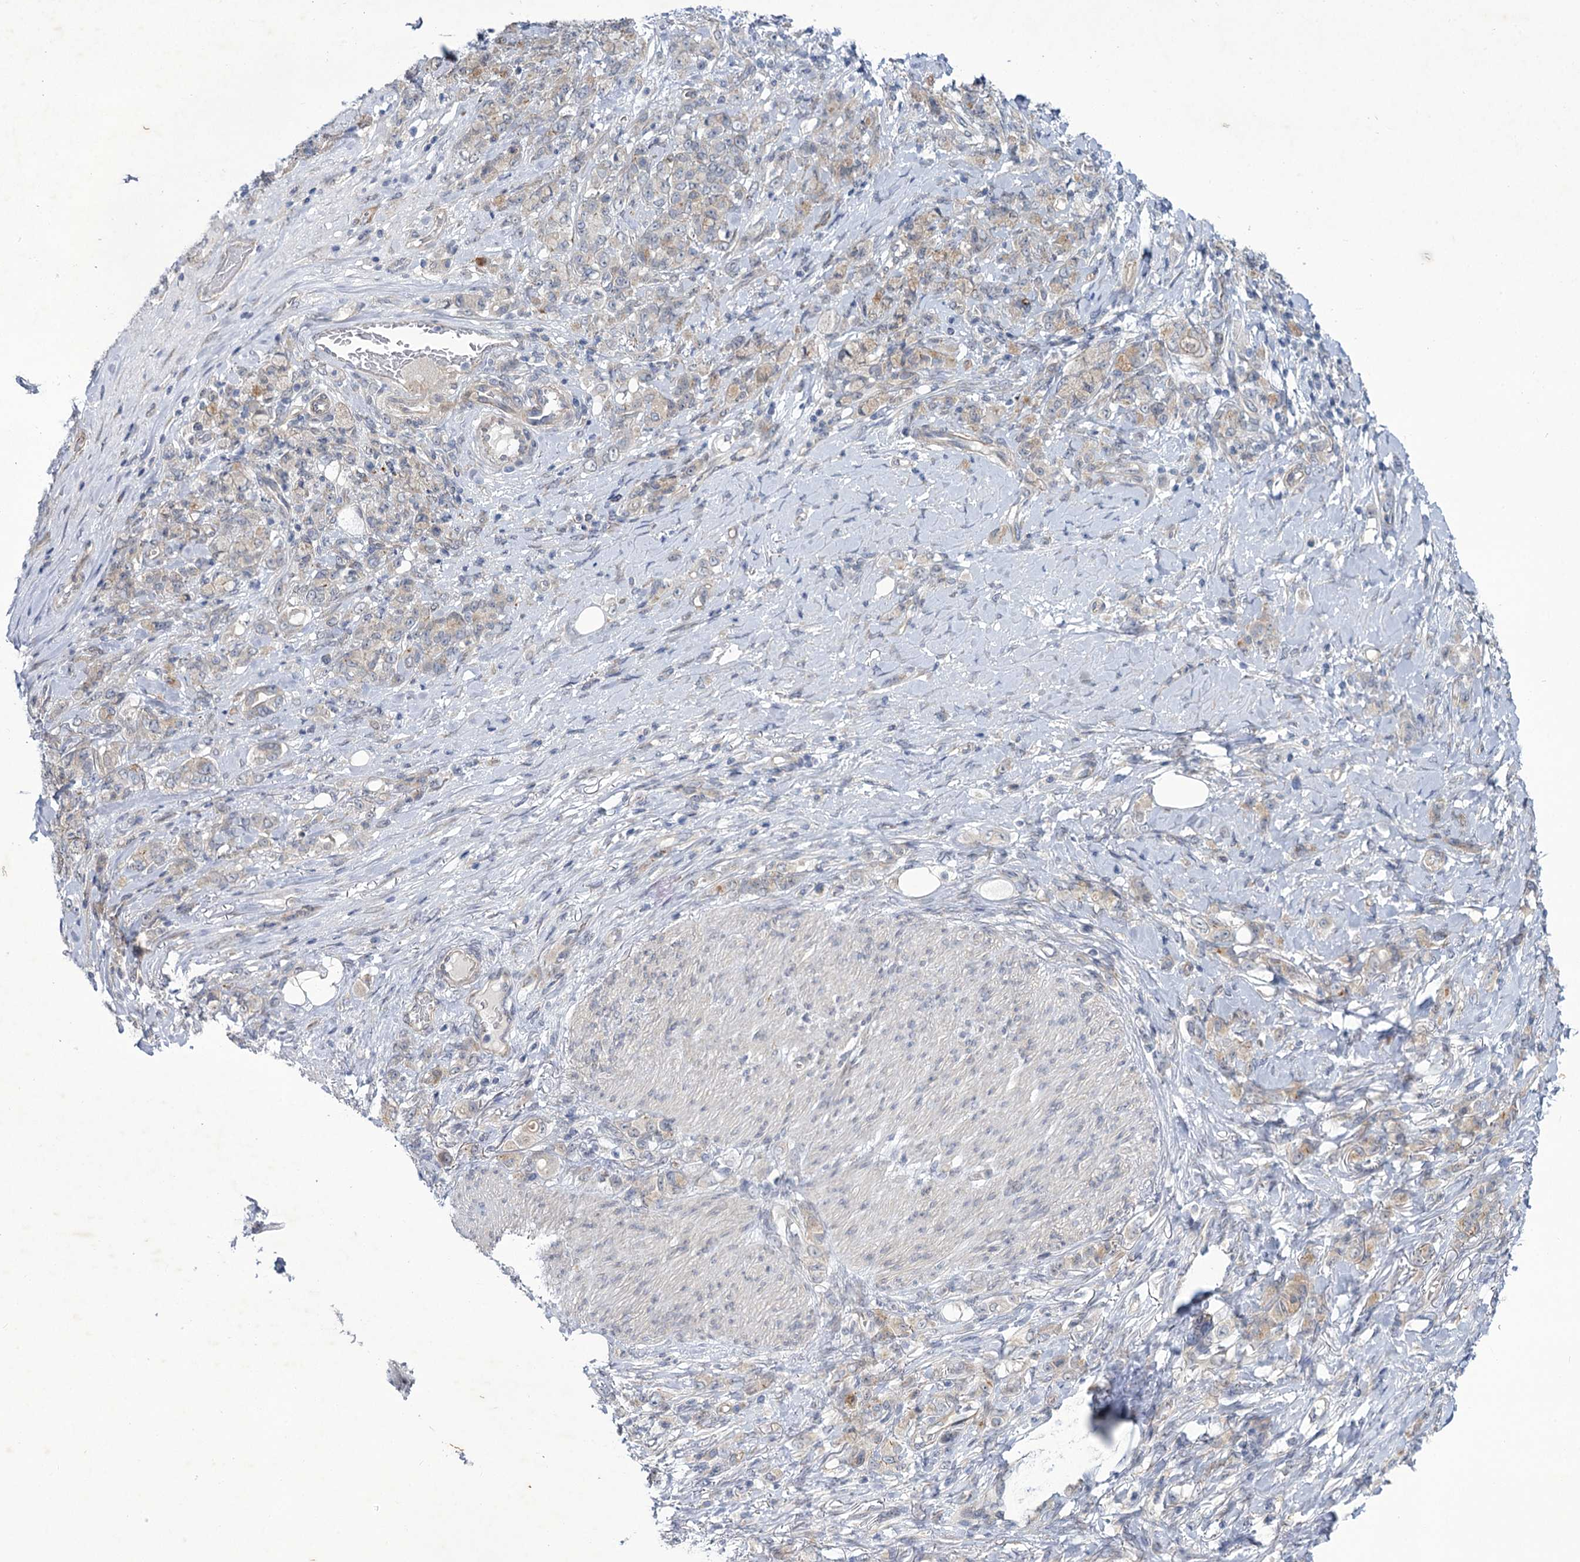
{"staining": {"intensity": "weak", "quantity": "25%-75%", "location": "cytoplasmic/membranous"}, "tissue": "stomach cancer", "cell_type": "Tumor cells", "image_type": "cancer", "snomed": [{"axis": "morphology", "description": "Adenocarcinoma, NOS"}, {"axis": "topography", "description": "Stomach"}], "caption": "Protein staining of stomach cancer tissue shows weak cytoplasmic/membranous positivity in approximately 25%-75% of tumor cells.", "gene": "MBLAC2", "patient": {"sex": "female", "age": 79}}